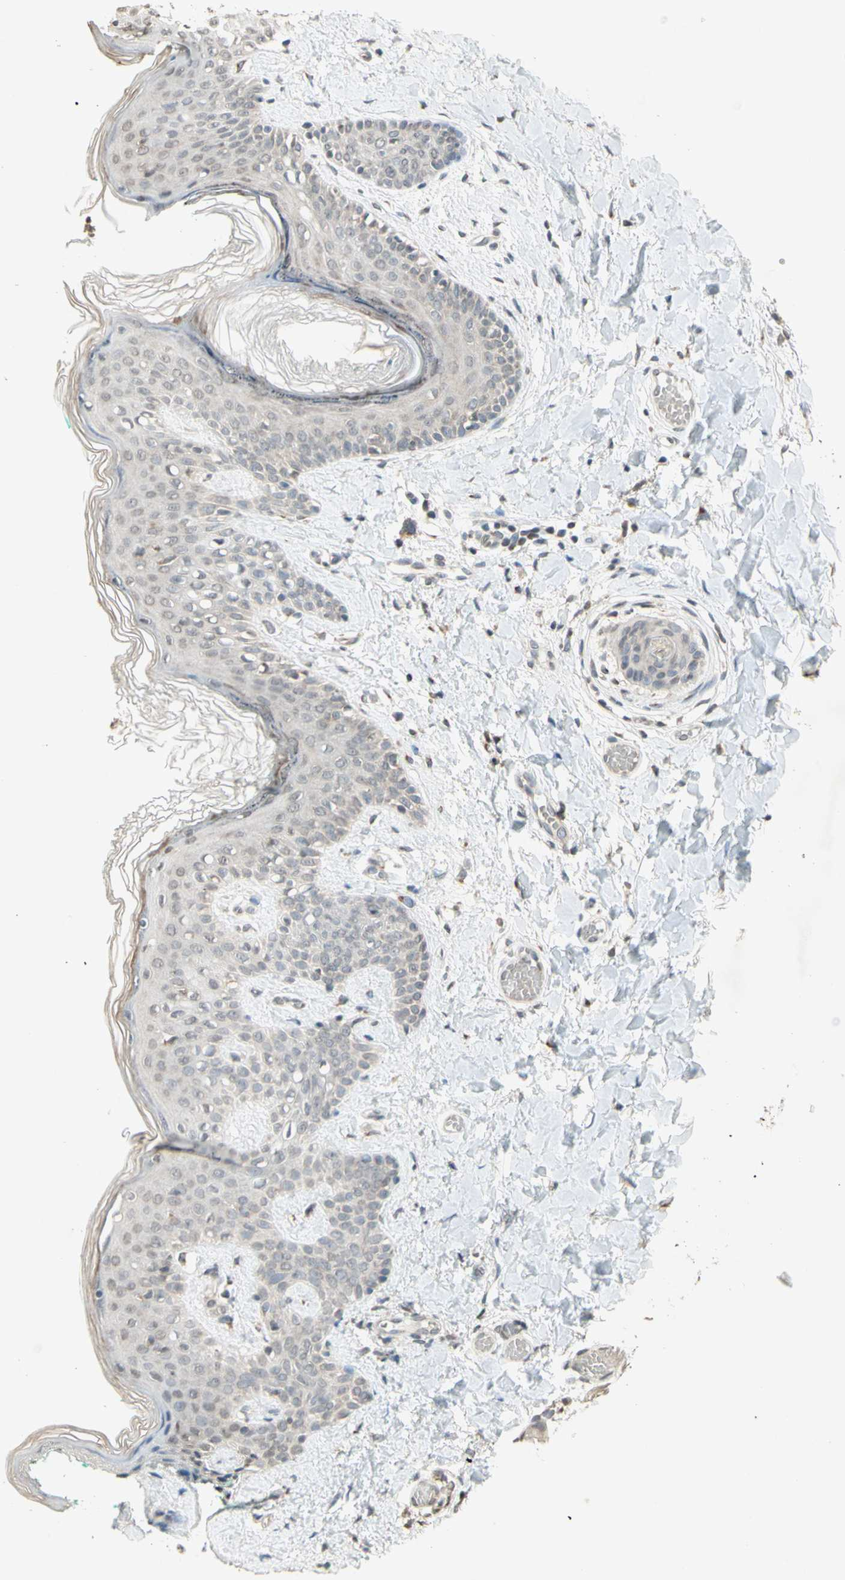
{"staining": {"intensity": "weak", "quantity": "25%-75%", "location": "cytoplasmic/membranous"}, "tissue": "skin", "cell_type": "Fibroblasts", "image_type": "normal", "snomed": [{"axis": "morphology", "description": "Normal tissue, NOS"}, {"axis": "topography", "description": "Skin"}], "caption": "Immunohistochemical staining of normal human skin demonstrates weak cytoplasmic/membranous protein staining in about 25%-75% of fibroblasts. (IHC, brightfield microscopy, high magnification).", "gene": "CCNI", "patient": {"sex": "male", "age": 16}}